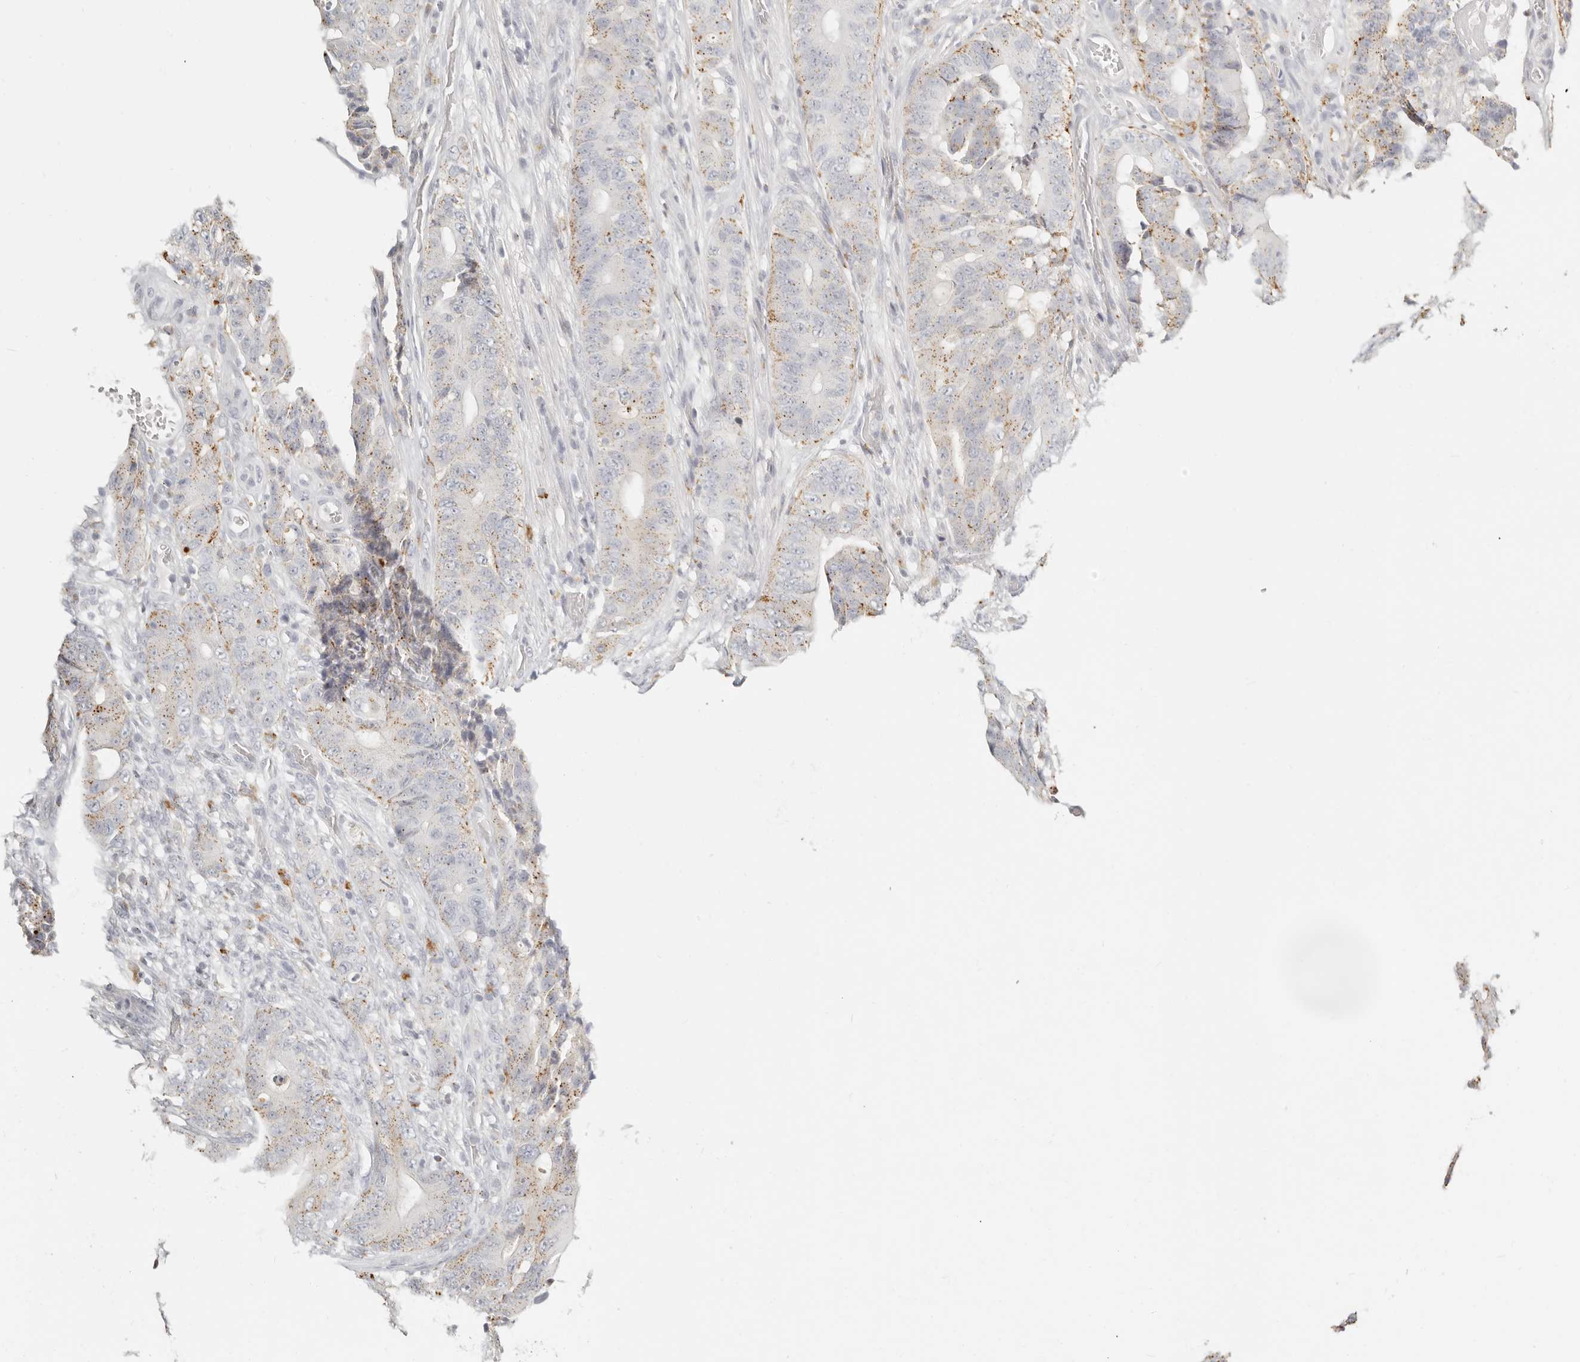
{"staining": {"intensity": "moderate", "quantity": "25%-75%", "location": "cytoplasmic/membranous"}, "tissue": "colorectal cancer", "cell_type": "Tumor cells", "image_type": "cancer", "snomed": [{"axis": "morphology", "description": "Adenocarcinoma, NOS"}, {"axis": "topography", "description": "Colon"}], "caption": "A medium amount of moderate cytoplasmic/membranous staining is appreciated in about 25%-75% of tumor cells in adenocarcinoma (colorectal) tissue.", "gene": "RNASET2", "patient": {"sex": "male", "age": 83}}